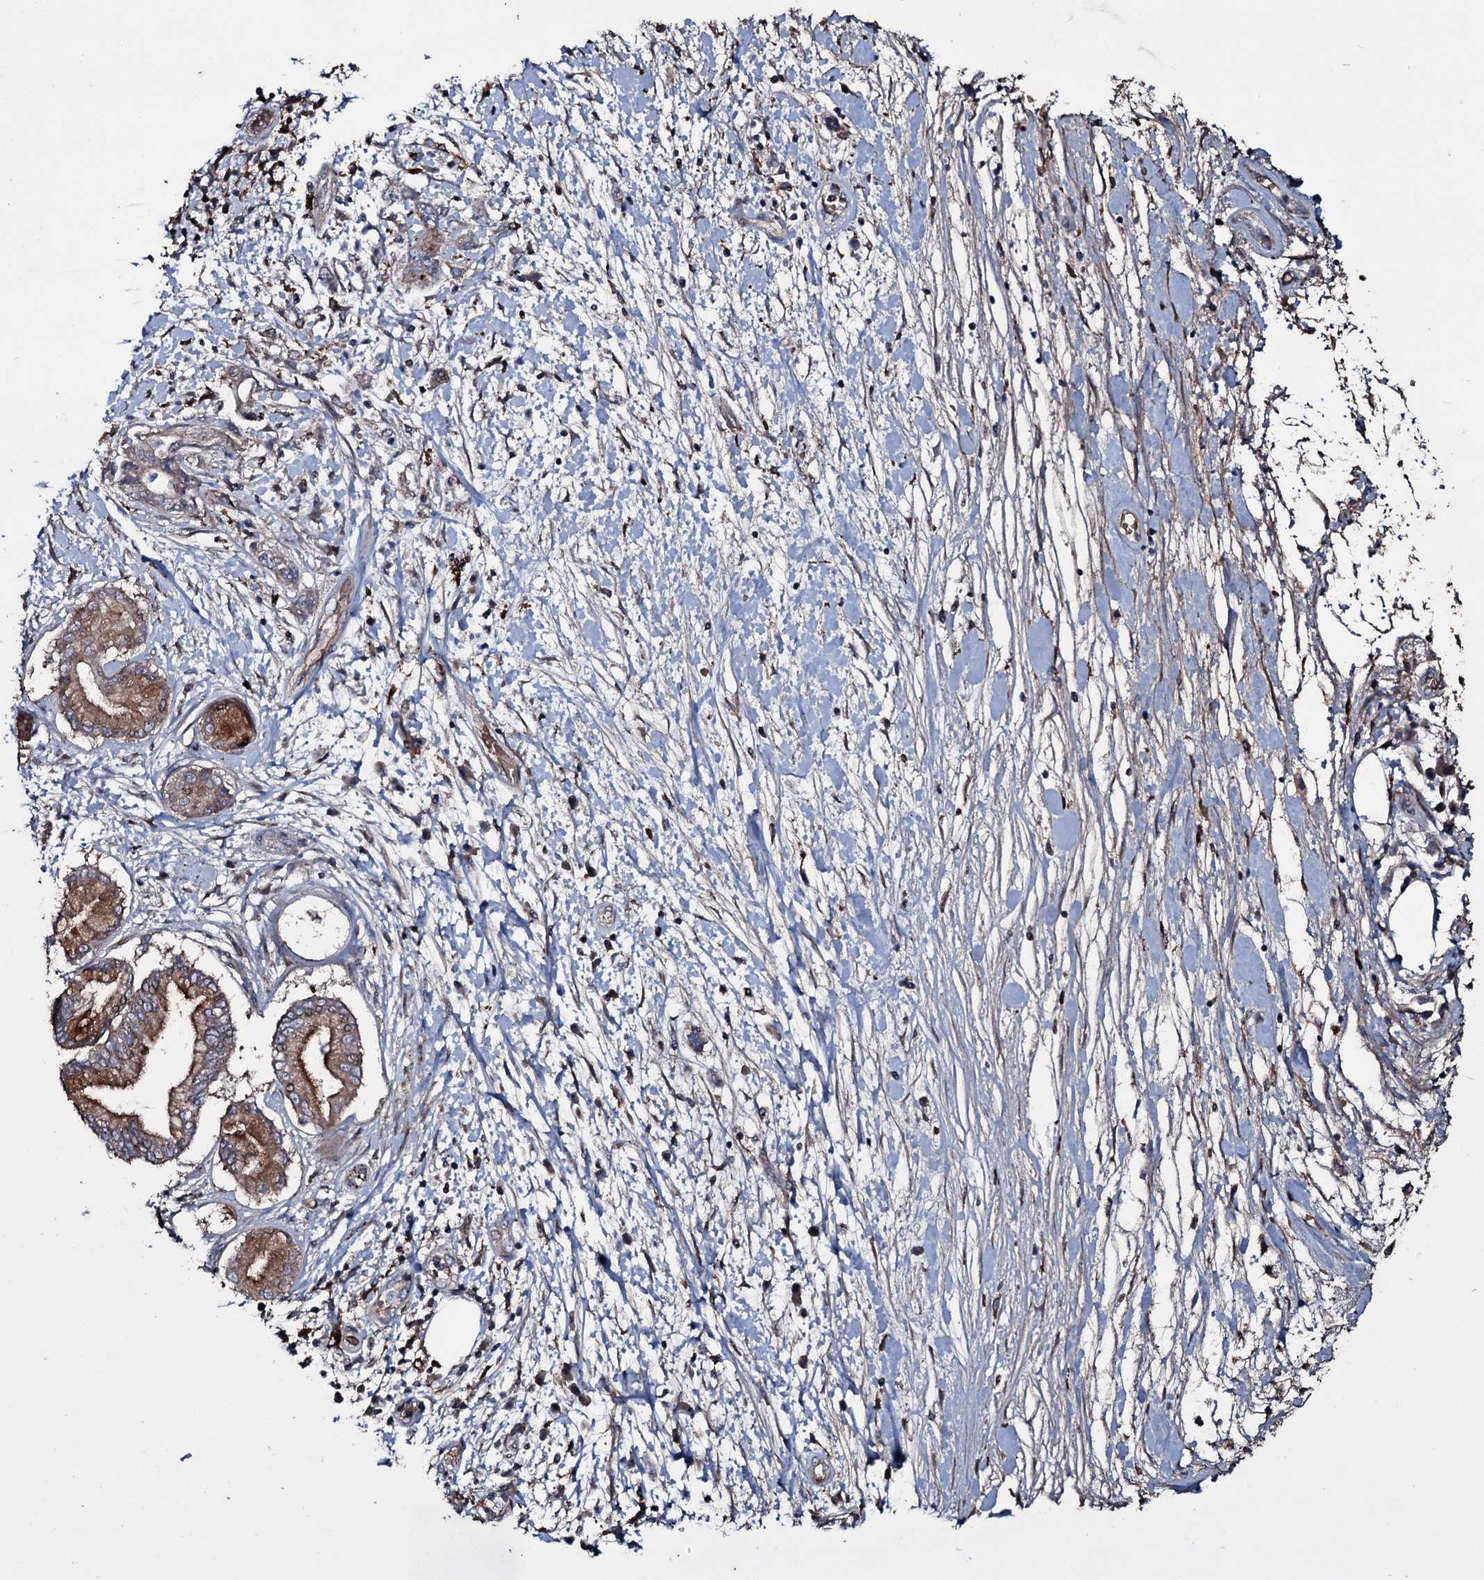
{"staining": {"intensity": "moderate", "quantity": "25%-75%", "location": "cytoplasmic/membranous"}, "tissue": "pancreatic cancer", "cell_type": "Tumor cells", "image_type": "cancer", "snomed": [{"axis": "morphology", "description": "Adenocarcinoma, NOS"}, {"axis": "topography", "description": "Pancreas"}], "caption": "This is an image of immunohistochemistry (IHC) staining of pancreatic cancer (adenocarcinoma), which shows moderate staining in the cytoplasmic/membranous of tumor cells.", "gene": "ZSWIM8", "patient": {"sex": "female", "age": 73}}